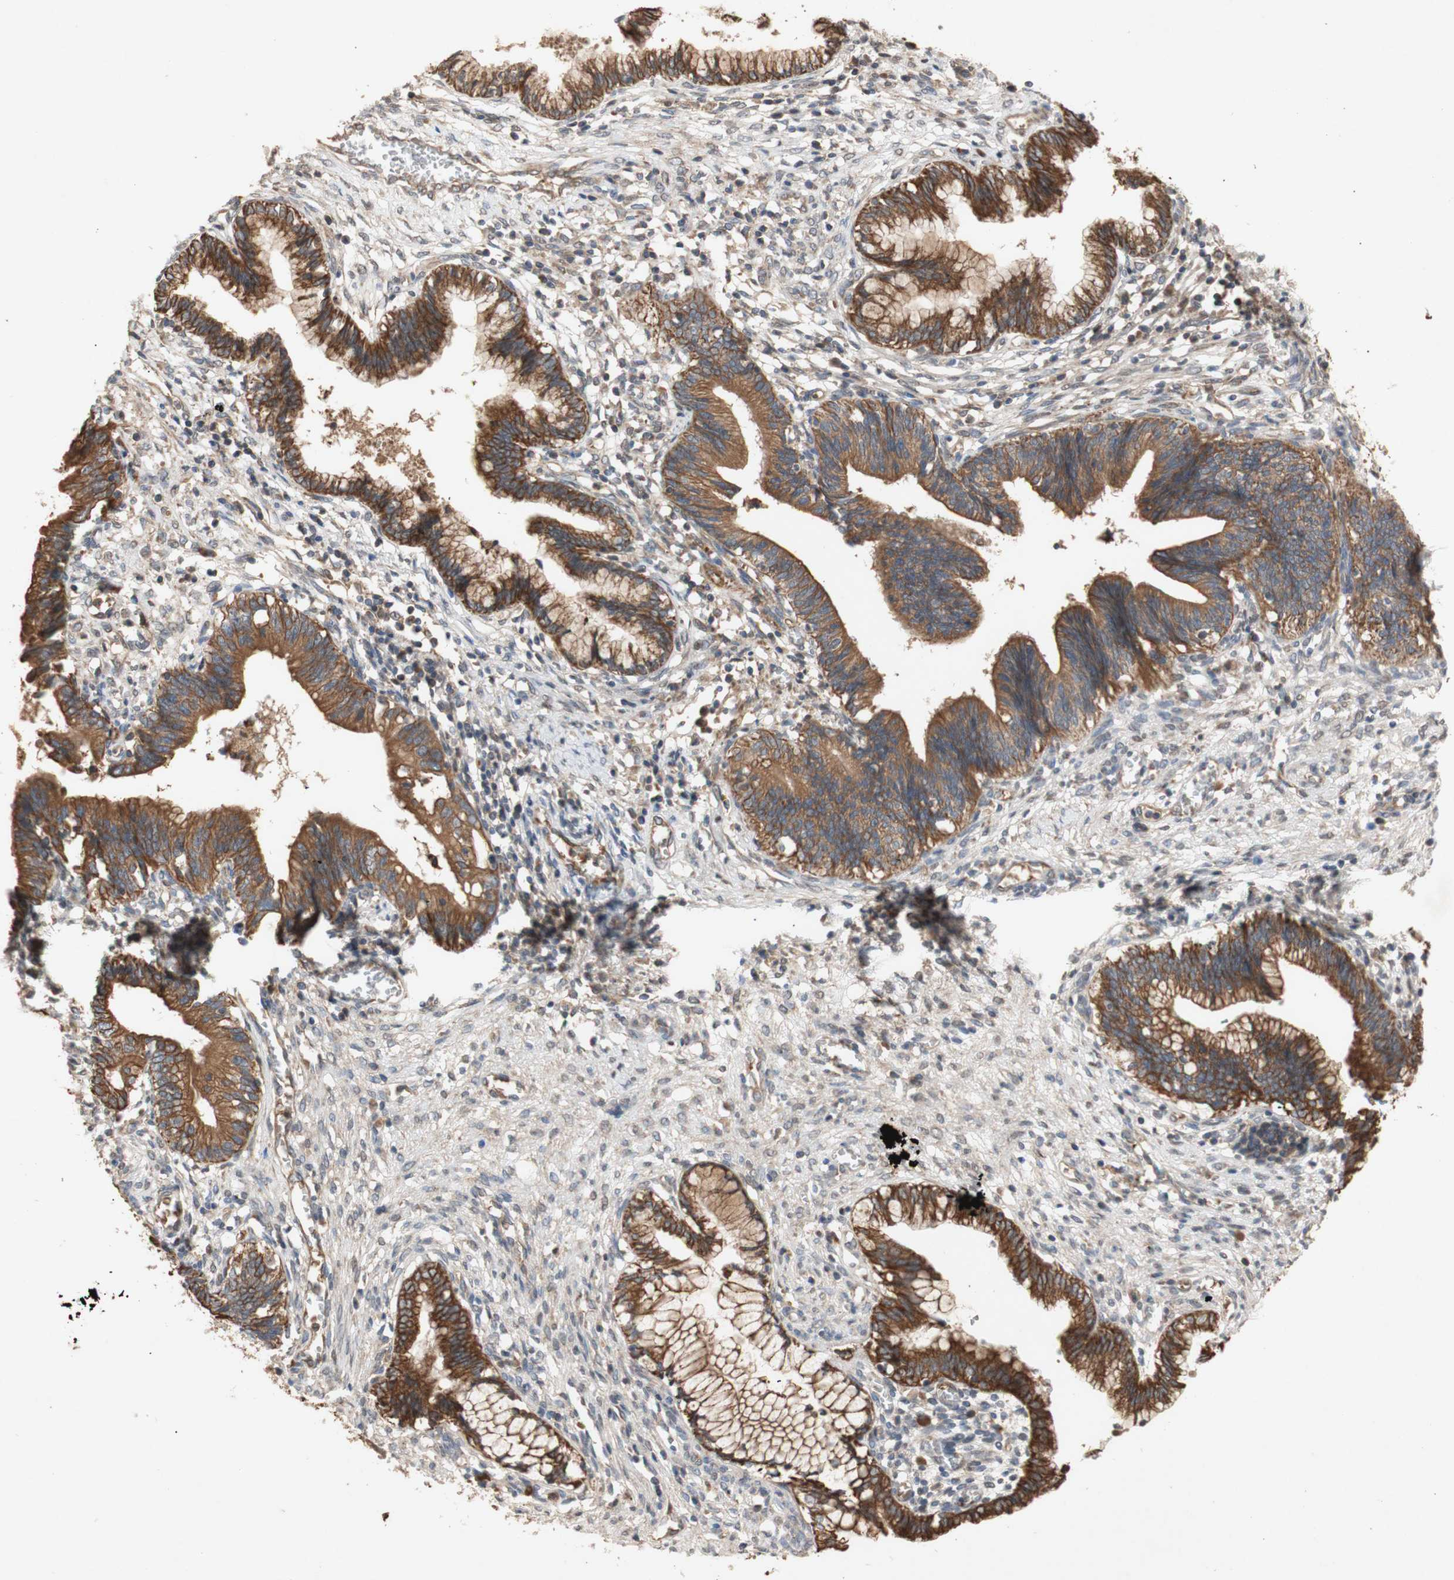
{"staining": {"intensity": "moderate", "quantity": ">75%", "location": "cytoplasmic/membranous"}, "tissue": "cervical cancer", "cell_type": "Tumor cells", "image_type": "cancer", "snomed": [{"axis": "morphology", "description": "Adenocarcinoma, NOS"}, {"axis": "topography", "description": "Cervix"}], "caption": "Cervical adenocarcinoma stained with DAB IHC reveals medium levels of moderate cytoplasmic/membranous positivity in about >75% of tumor cells. (brown staining indicates protein expression, while blue staining denotes nuclei).", "gene": "PKN1", "patient": {"sex": "female", "age": 44}}